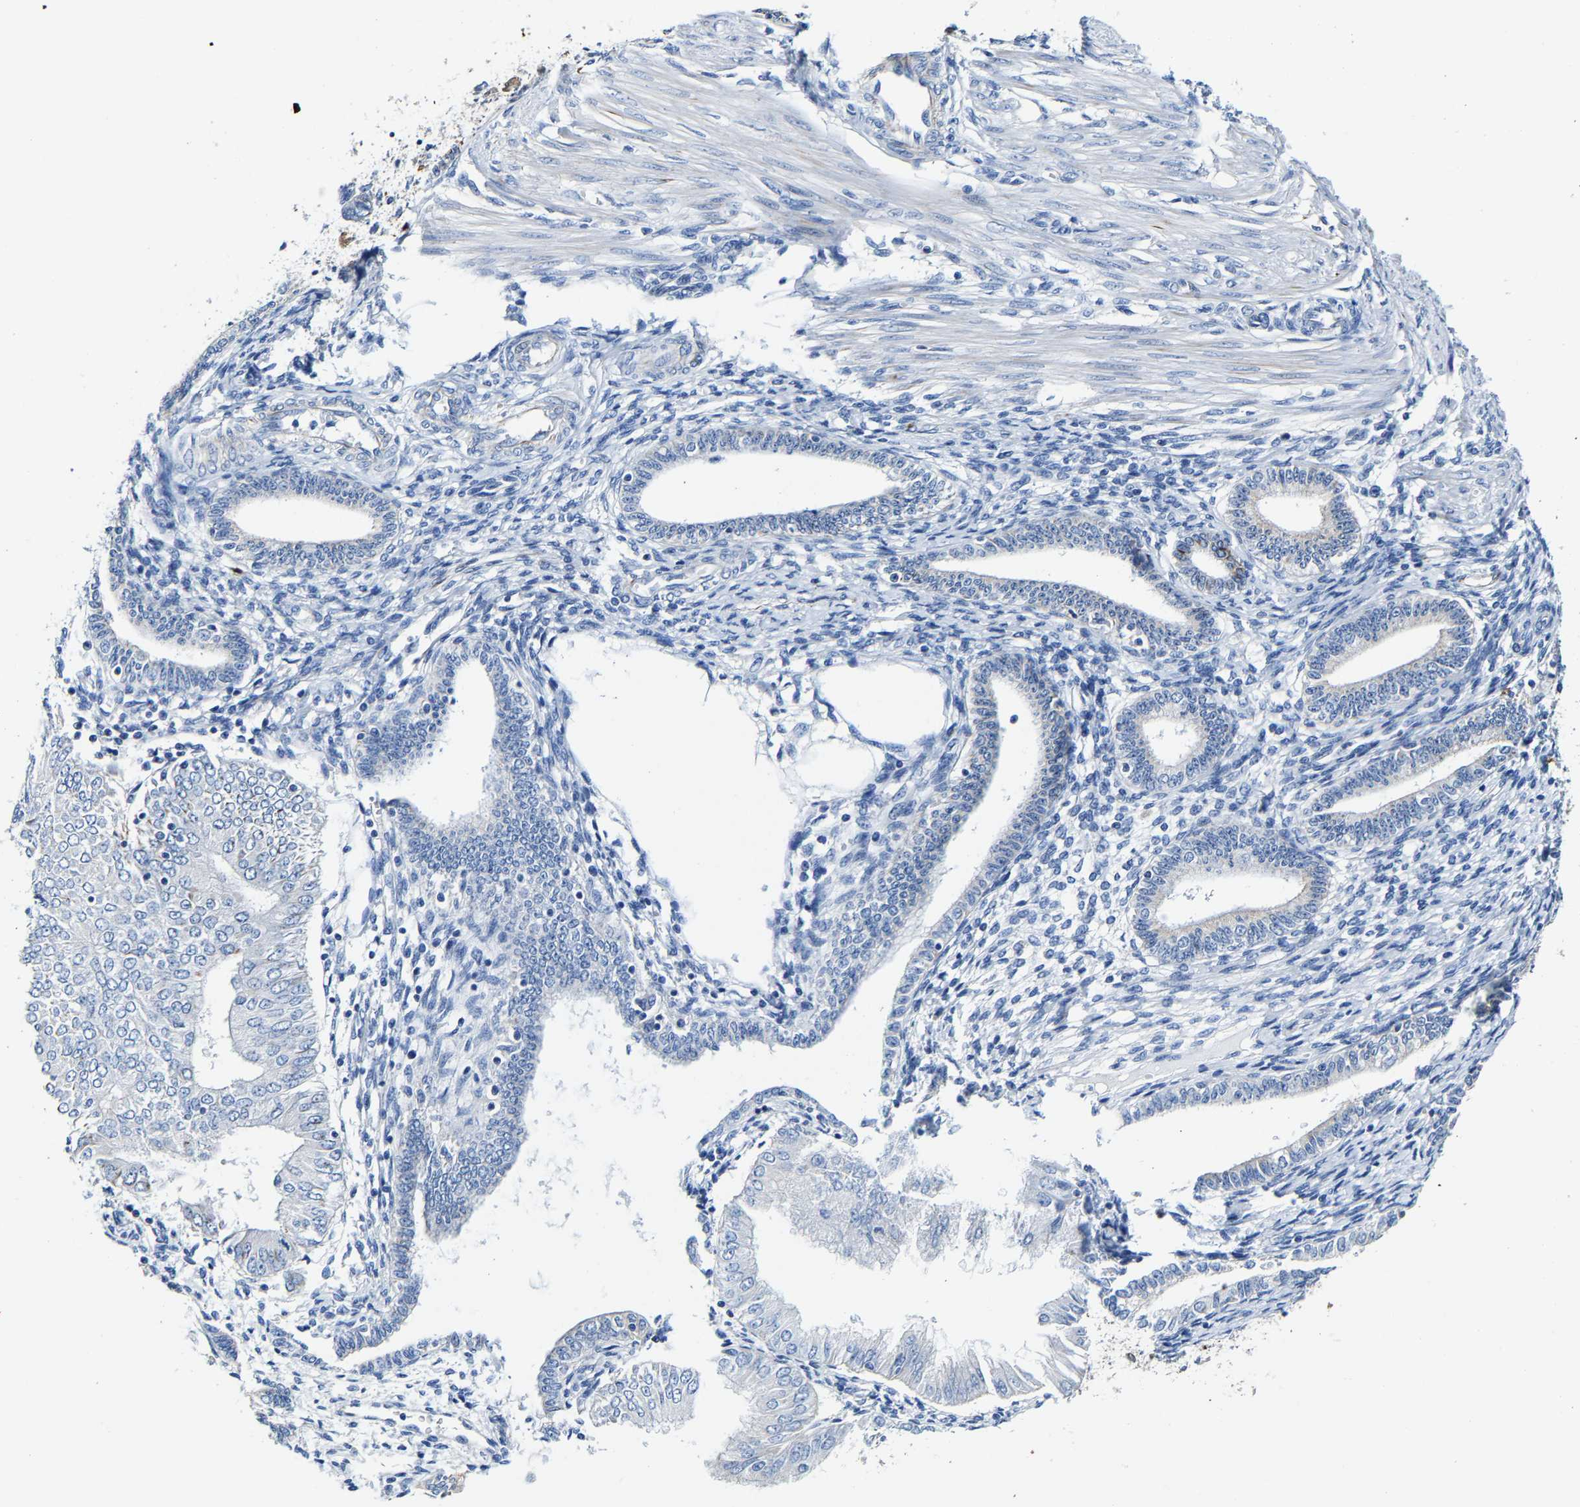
{"staining": {"intensity": "negative", "quantity": "none", "location": "none"}, "tissue": "endometrial cancer", "cell_type": "Tumor cells", "image_type": "cancer", "snomed": [{"axis": "morphology", "description": "Adenocarcinoma, NOS"}, {"axis": "topography", "description": "Endometrium"}], "caption": "A photomicrograph of human endometrial cancer is negative for staining in tumor cells.", "gene": "MMEL1", "patient": {"sex": "female", "age": 53}}